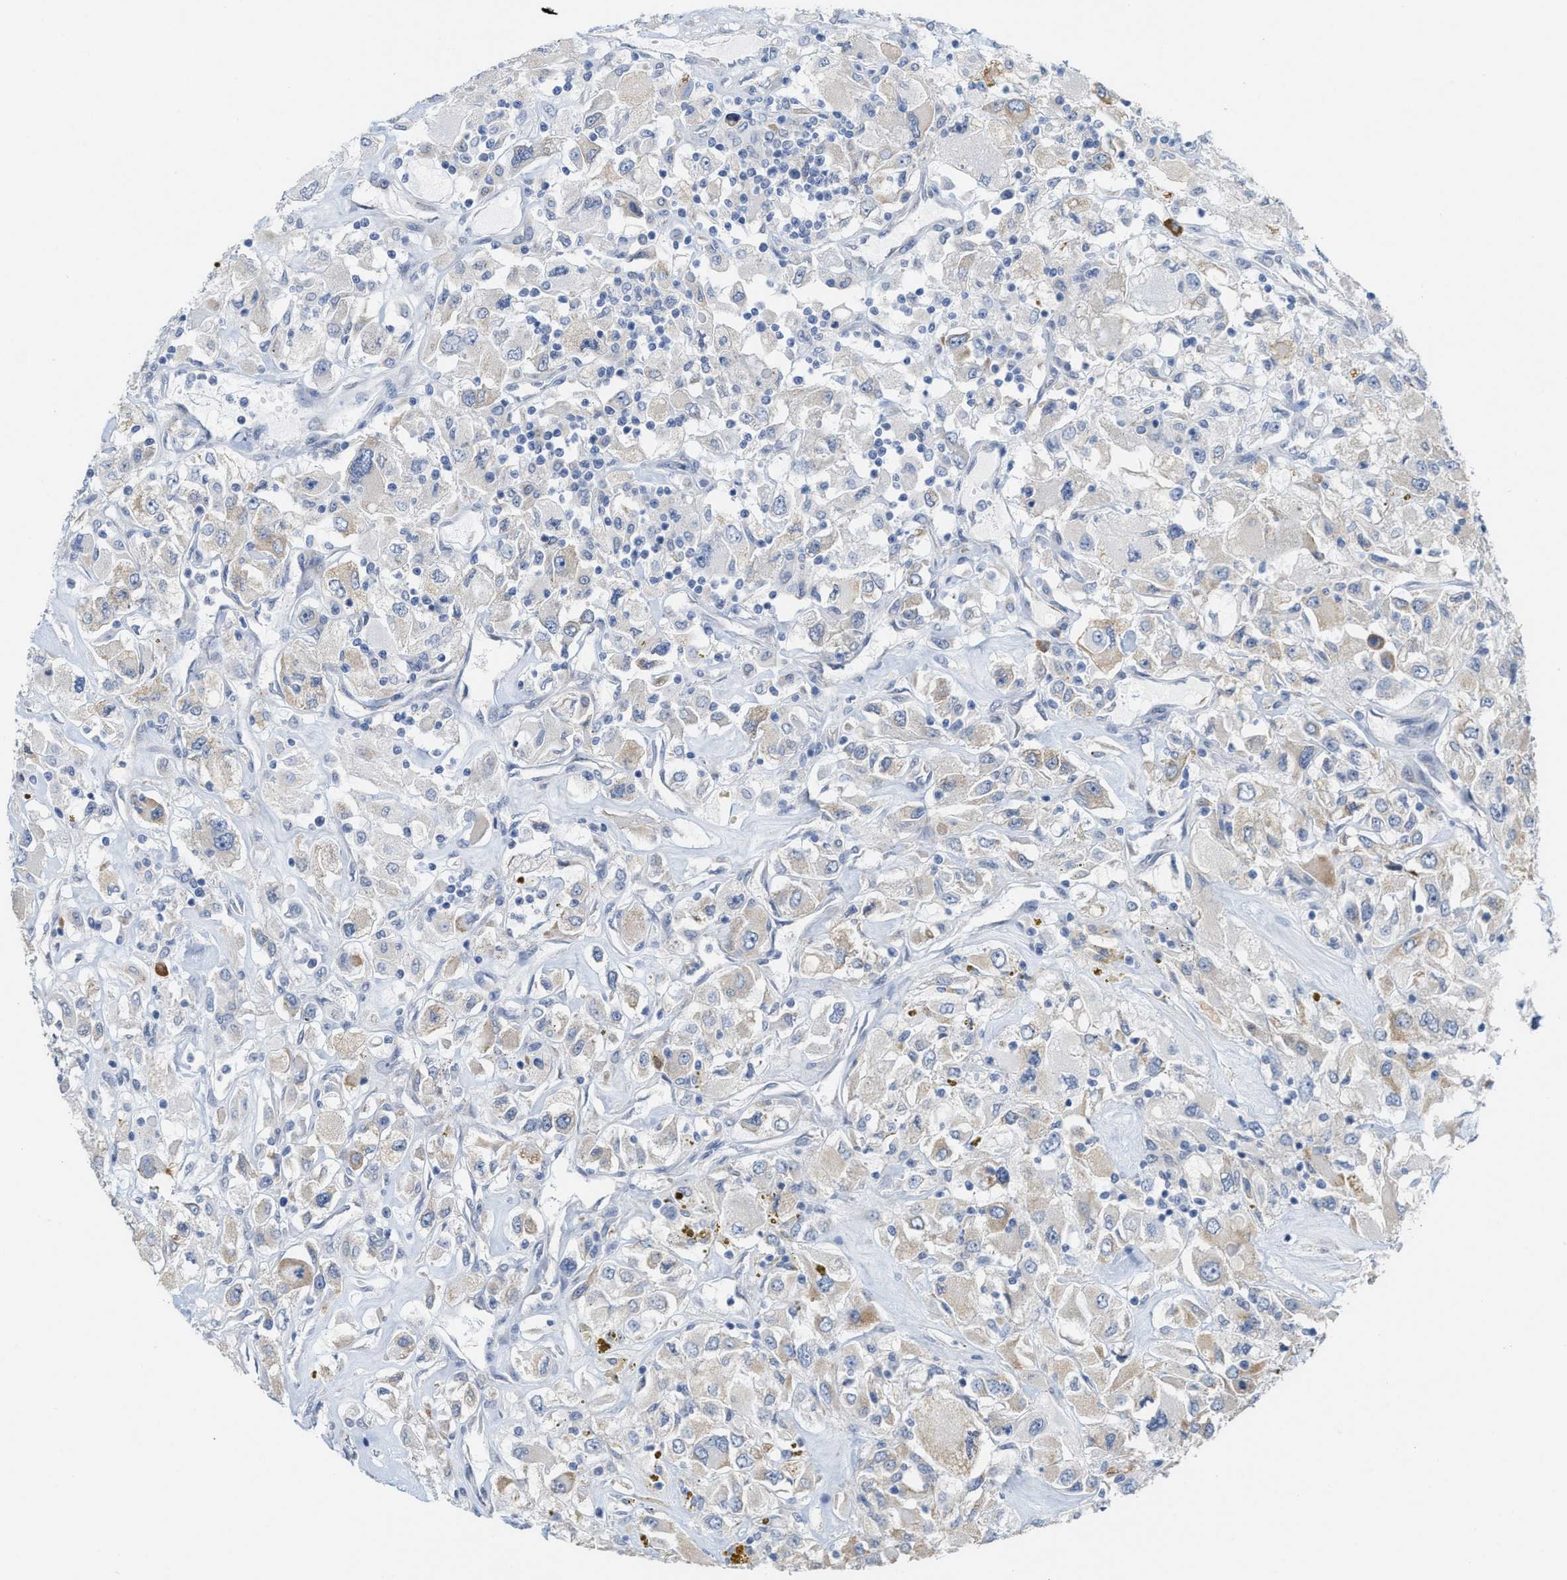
{"staining": {"intensity": "weak", "quantity": "<25%", "location": "cytoplasmic/membranous"}, "tissue": "renal cancer", "cell_type": "Tumor cells", "image_type": "cancer", "snomed": [{"axis": "morphology", "description": "Adenocarcinoma, NOS"}, {"axis": "topography", "description": "Kidney"}], "caption": "Tumor cells show no significant protein staining in renal adenocarcinoma.", "gene": "RYR2", "patient": {"sex": "female", "age": 52}}